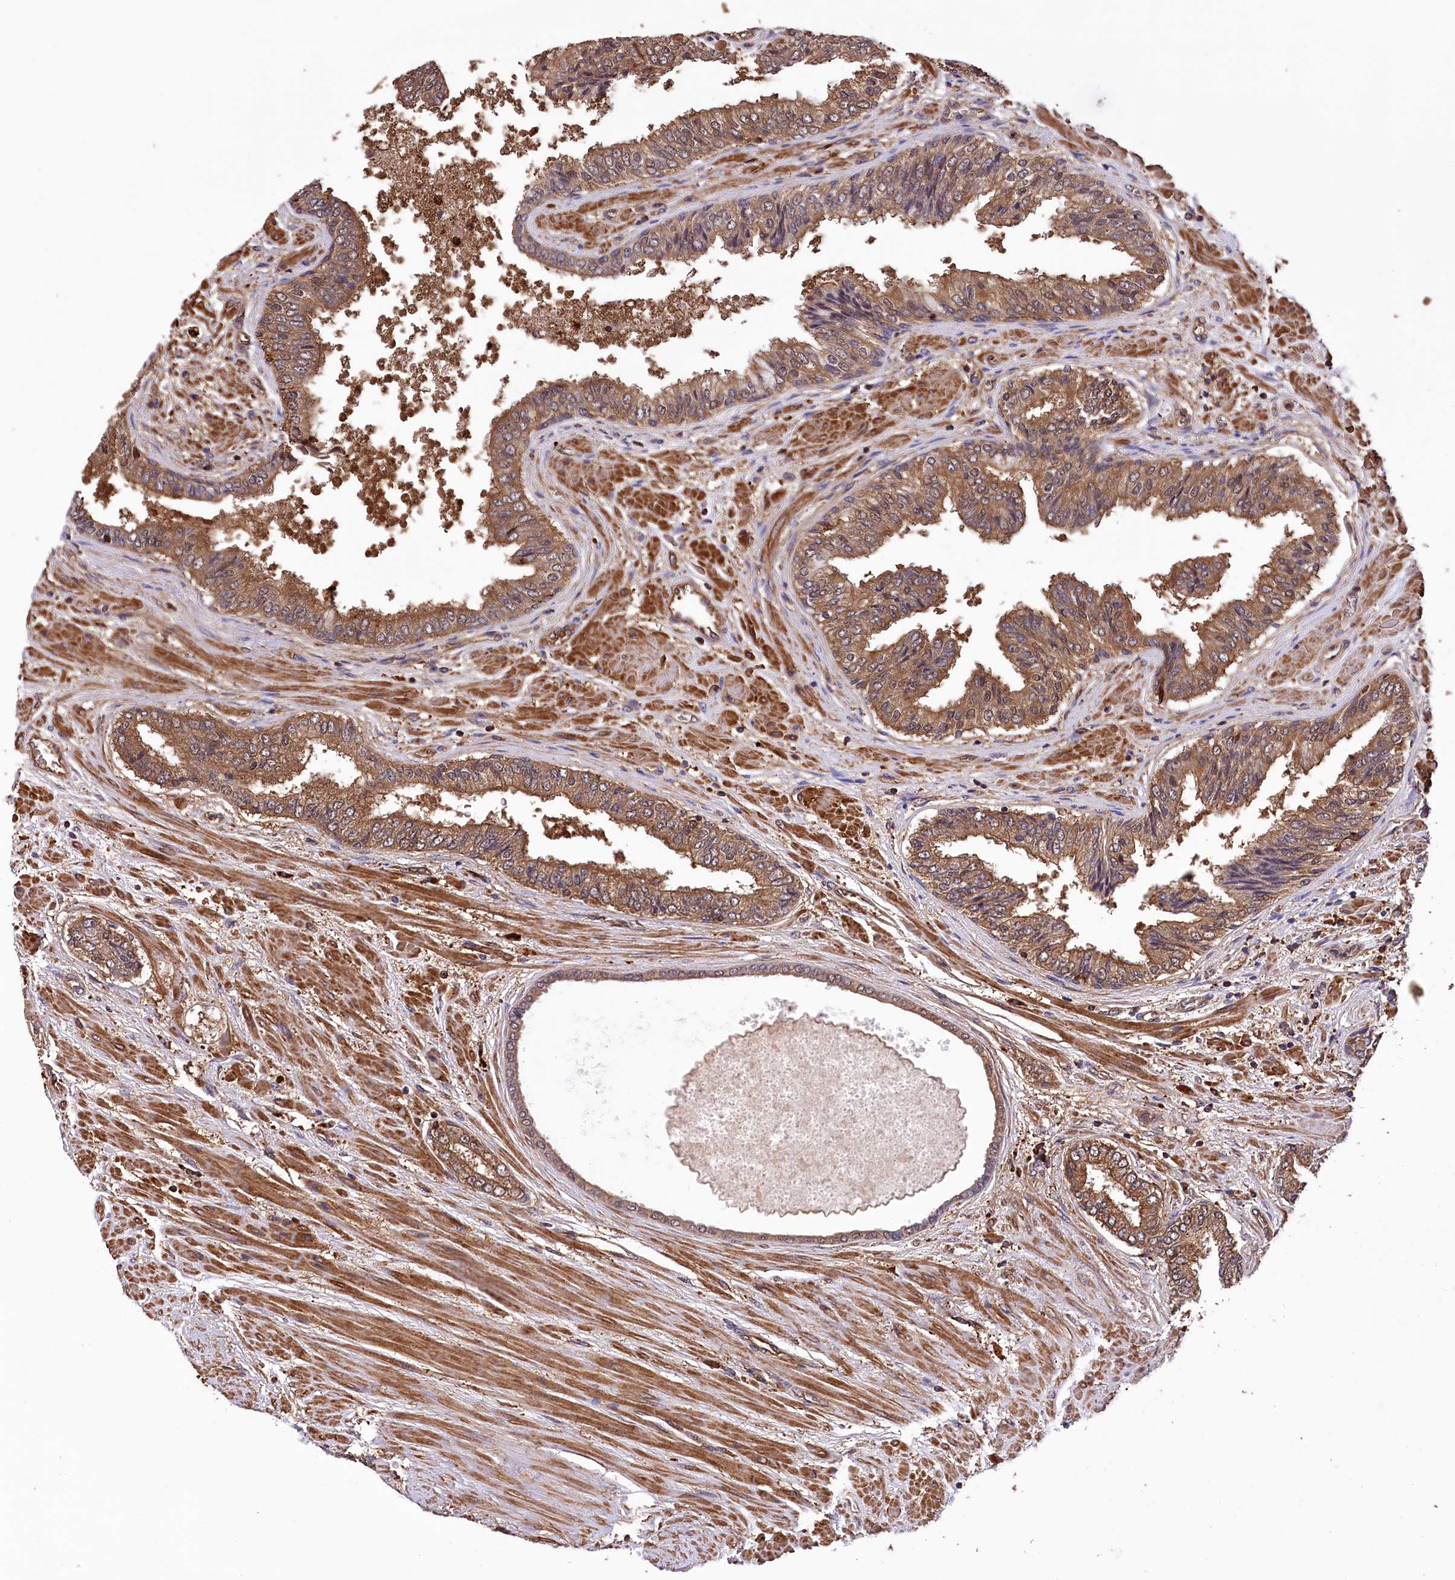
{"staining": {"intensity": "moderate", "quantity": ">75%", "location": "cytoplasmic/membranous"}, "tissue": "prostate cancer", "cell_type": "Tumor cells", "image_type": "cancer", "snomed": [{"axis": "morphology", "description": "Normal tissue, NOS"}, {"axis": "morphology", "description": "Adenocarcinoma, High grade"}, {"axis": "topography", "description": "Prostate"}, {"axis": "topography", "description": "Peripheral nerve tissue"}], "caption": "Approximately >75% of tumor cells in human prostate cancer display moderate cytoplasmic/membranous protein staining as visualized by brown immunohistochemical staining.", "gene": "DPP3", "patient": {"sex": "male", "age": 59}}